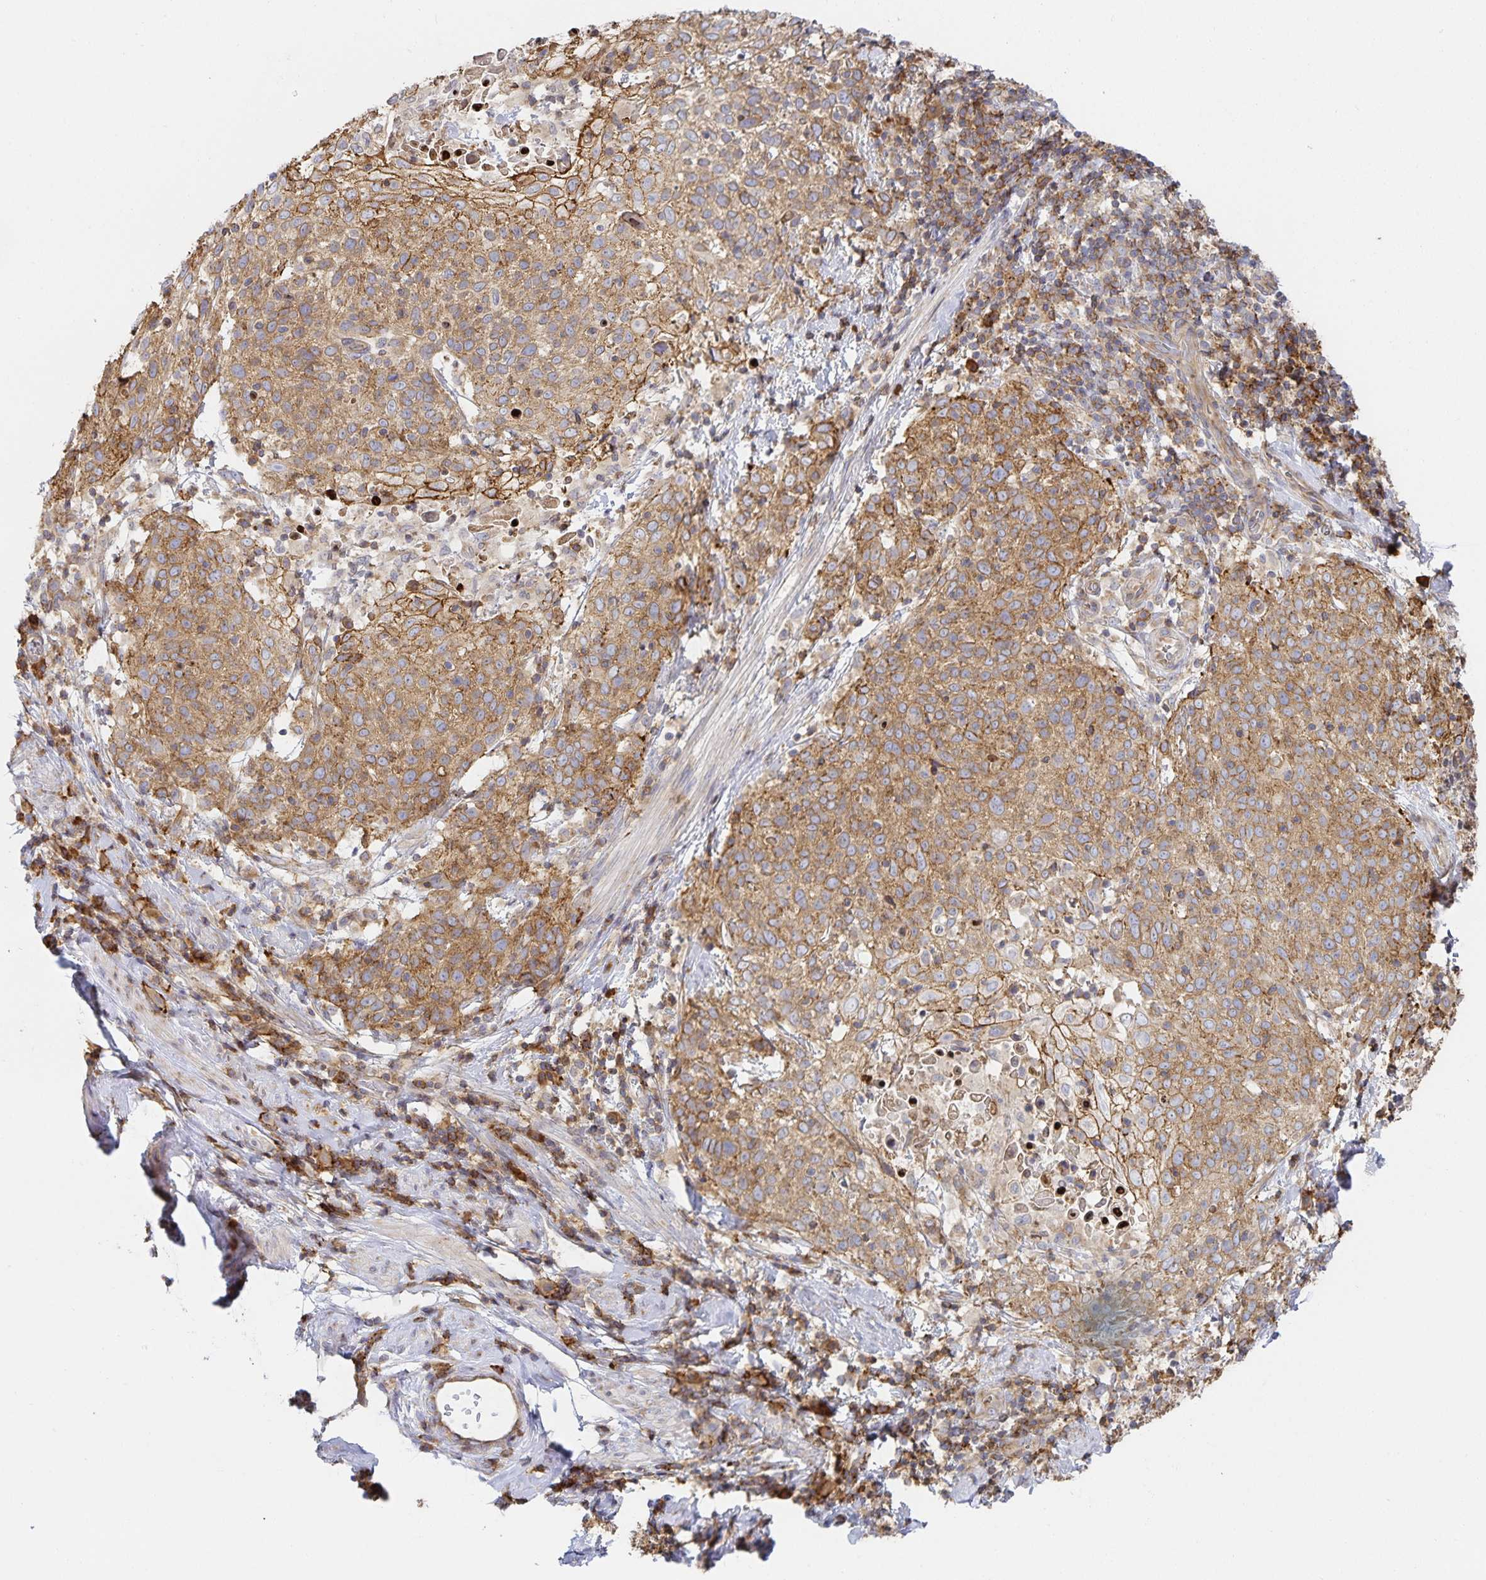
{"staining": {"intensity": "moderate", "quantity": ">75%", "location": "cytoplasmic/membranous"}, "tissue": "cervical cancer", "cell_type": "Tumor cells", "image_type": "cancer", "snomed": [{"axis": "morphology", "description": "Squamous cell carcinoma, NOS"}, {"axis": "topography", "description": "Cervix"}], "caption": "There is medium levels of moderate cytoplasmic/membranous staining in tumor cells of cervical squamous cell carcinoma, as demonstrated by immunohistochemical staining (brown color).", "gene": "NOMO1", "patient": {"sex": "female", "age": 61}}